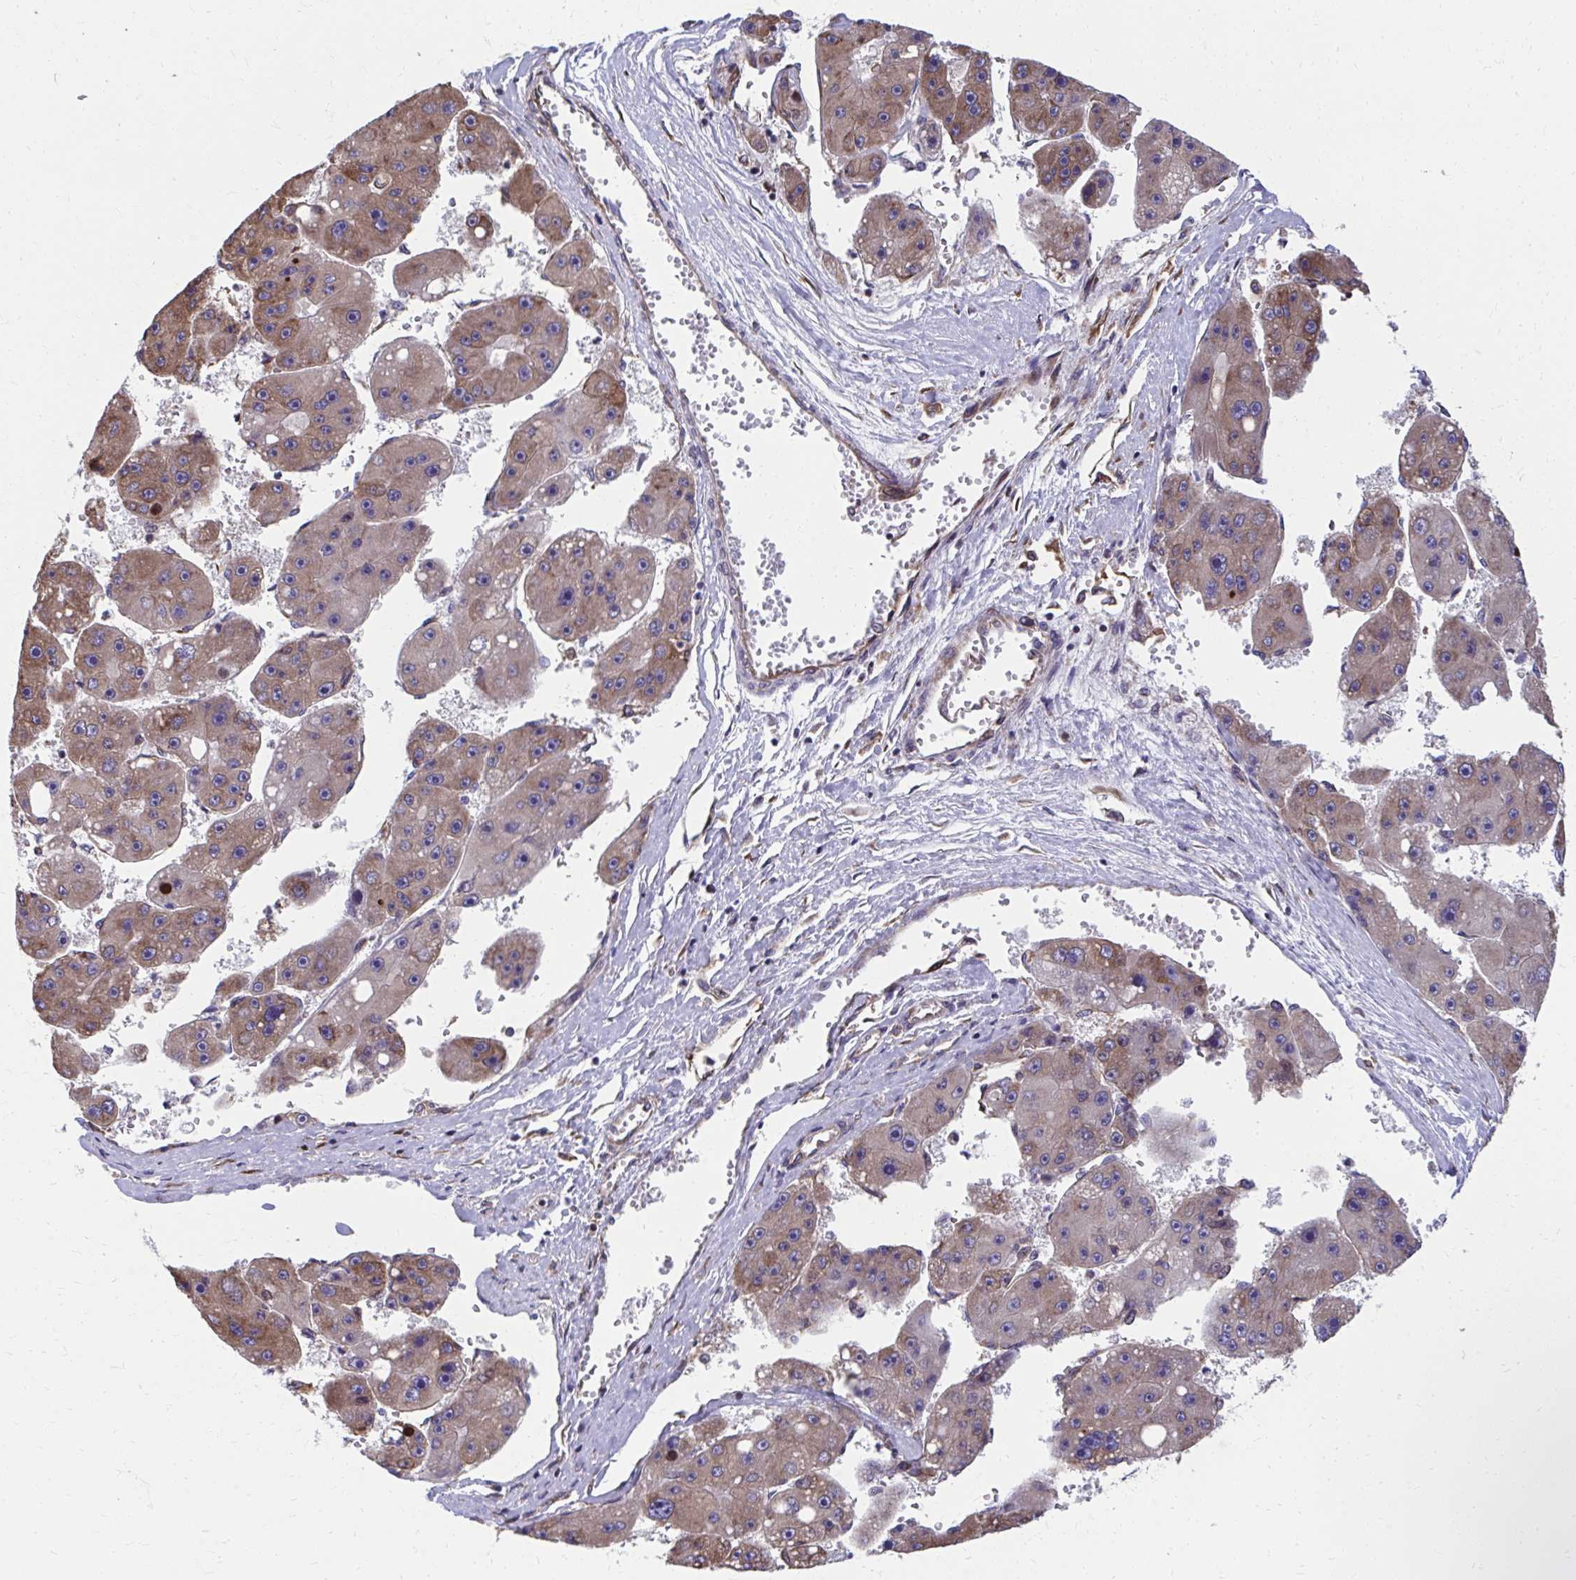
{"staining": {"intensity": "weak", "quantity": ">75%", "location": "cytoplasmic/membranous"}, "tissue": "liver cancer", "cell_type": "Tumor cells", "image_type": "cancer", "snomed": [{"axis": "morphology", "description": "Carcinoma, Hepatocellular, NOS"}, {"axis": "topography", "description": "Liver"}], "caption": "Immunohistochemical staining of liver cancer (hepatocellular carcinoma) exhibits low levels of weak cytoplasmic/membranous positivity in about >75% of tumor cells.", "gene": "ZNF778", "patient": {"sex": "female", "age": 61}}